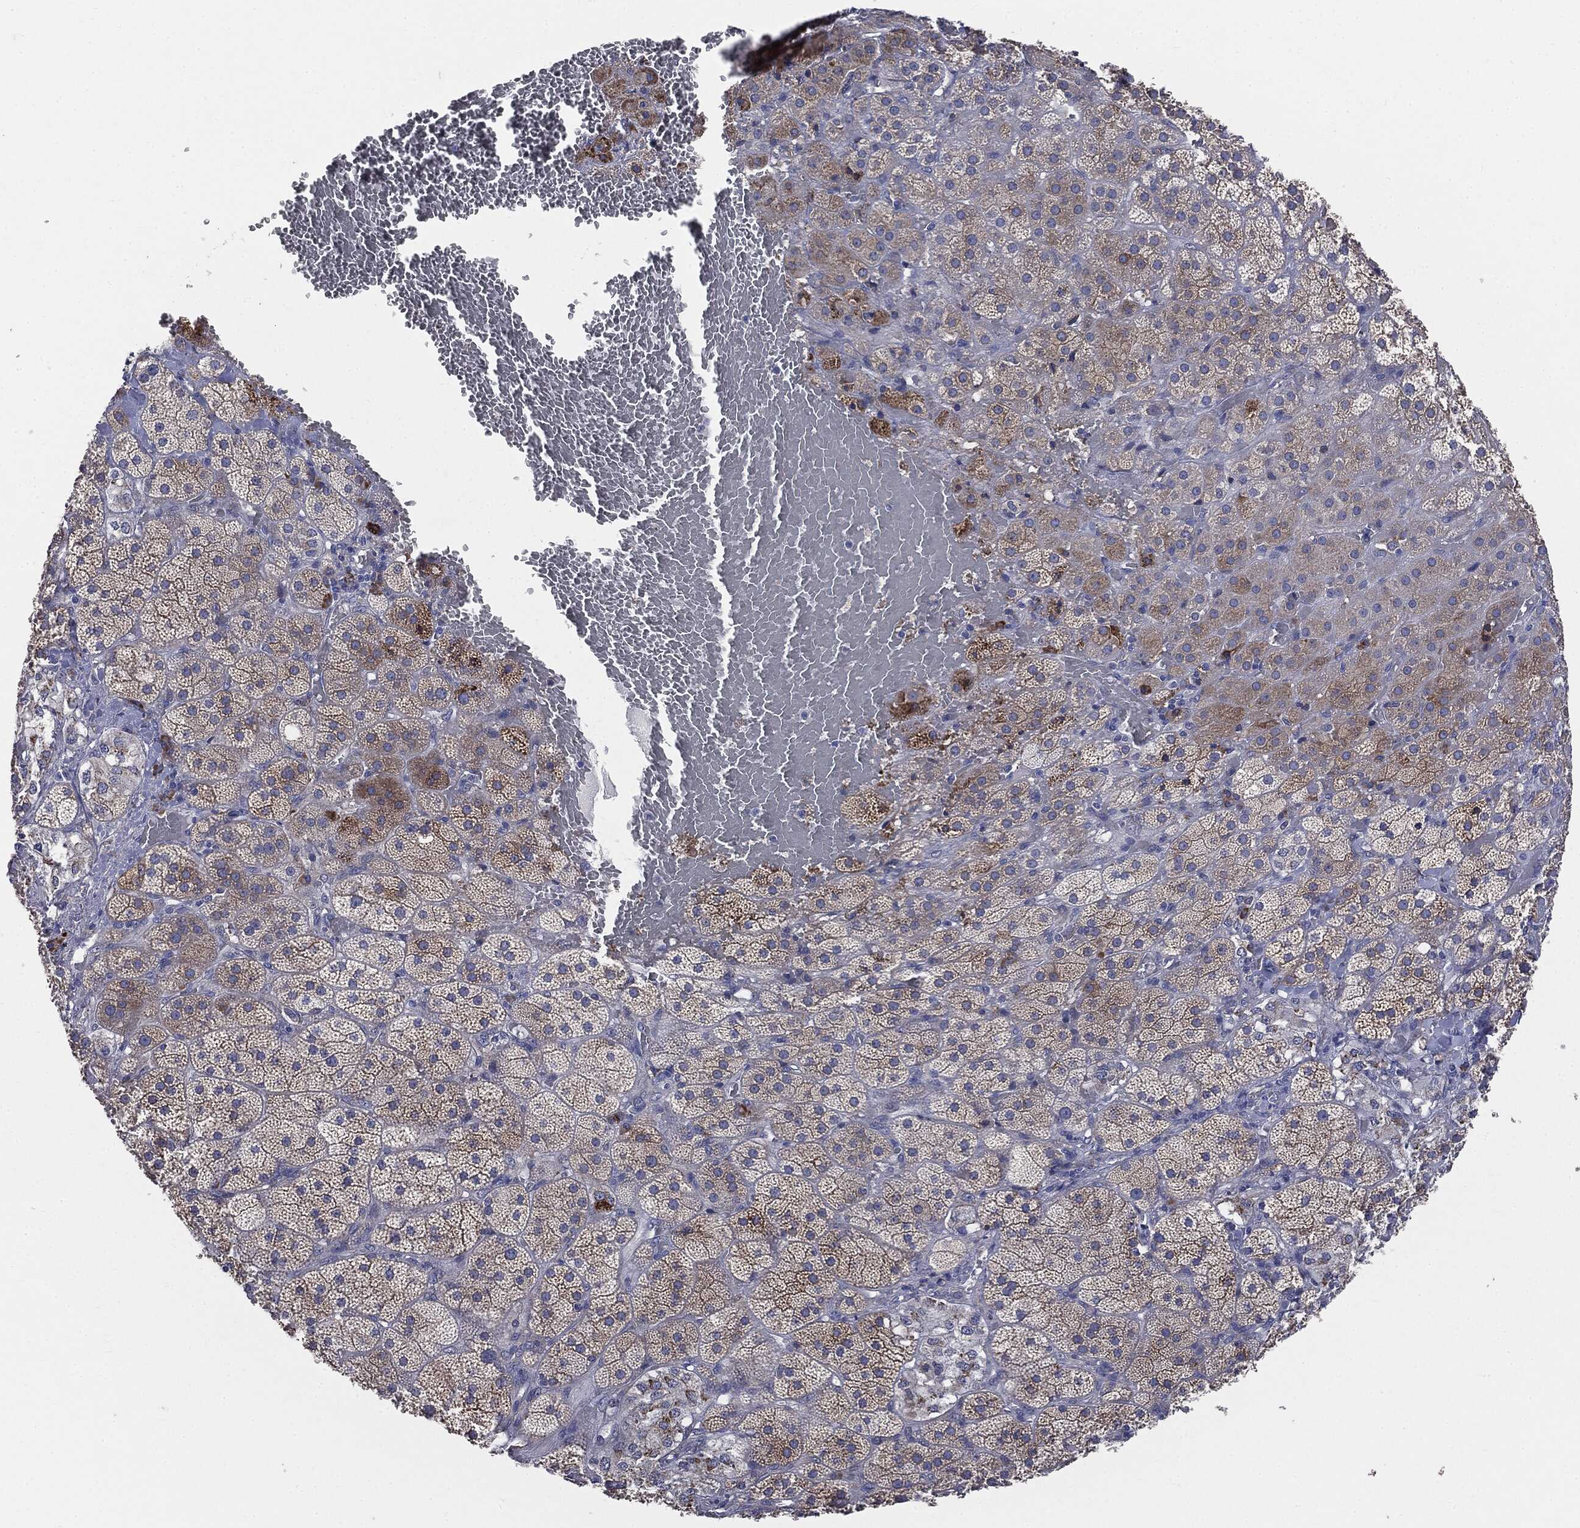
{"staining": {"intensity": "moderate", "quantity": "<25%", "location": "cytoplasmic/membranous"}, "tissue": "adrenal gland", "cell_type": "Glandular cells", "image_type": "normal", "snomed": [{"axis": "morphology", "description": "Normal tissue, NOS"}, {"axis": "topography", "description": "Adrenal gland"}], "caption": "Immunohistochemistry of normal human adrenal gland displays low levels of moderate cytoplasmic/membranous positivity in approximately <25% of glandular cells.", "gene": "PTGS2", "patient": {"sex": "male", "age": 57}}